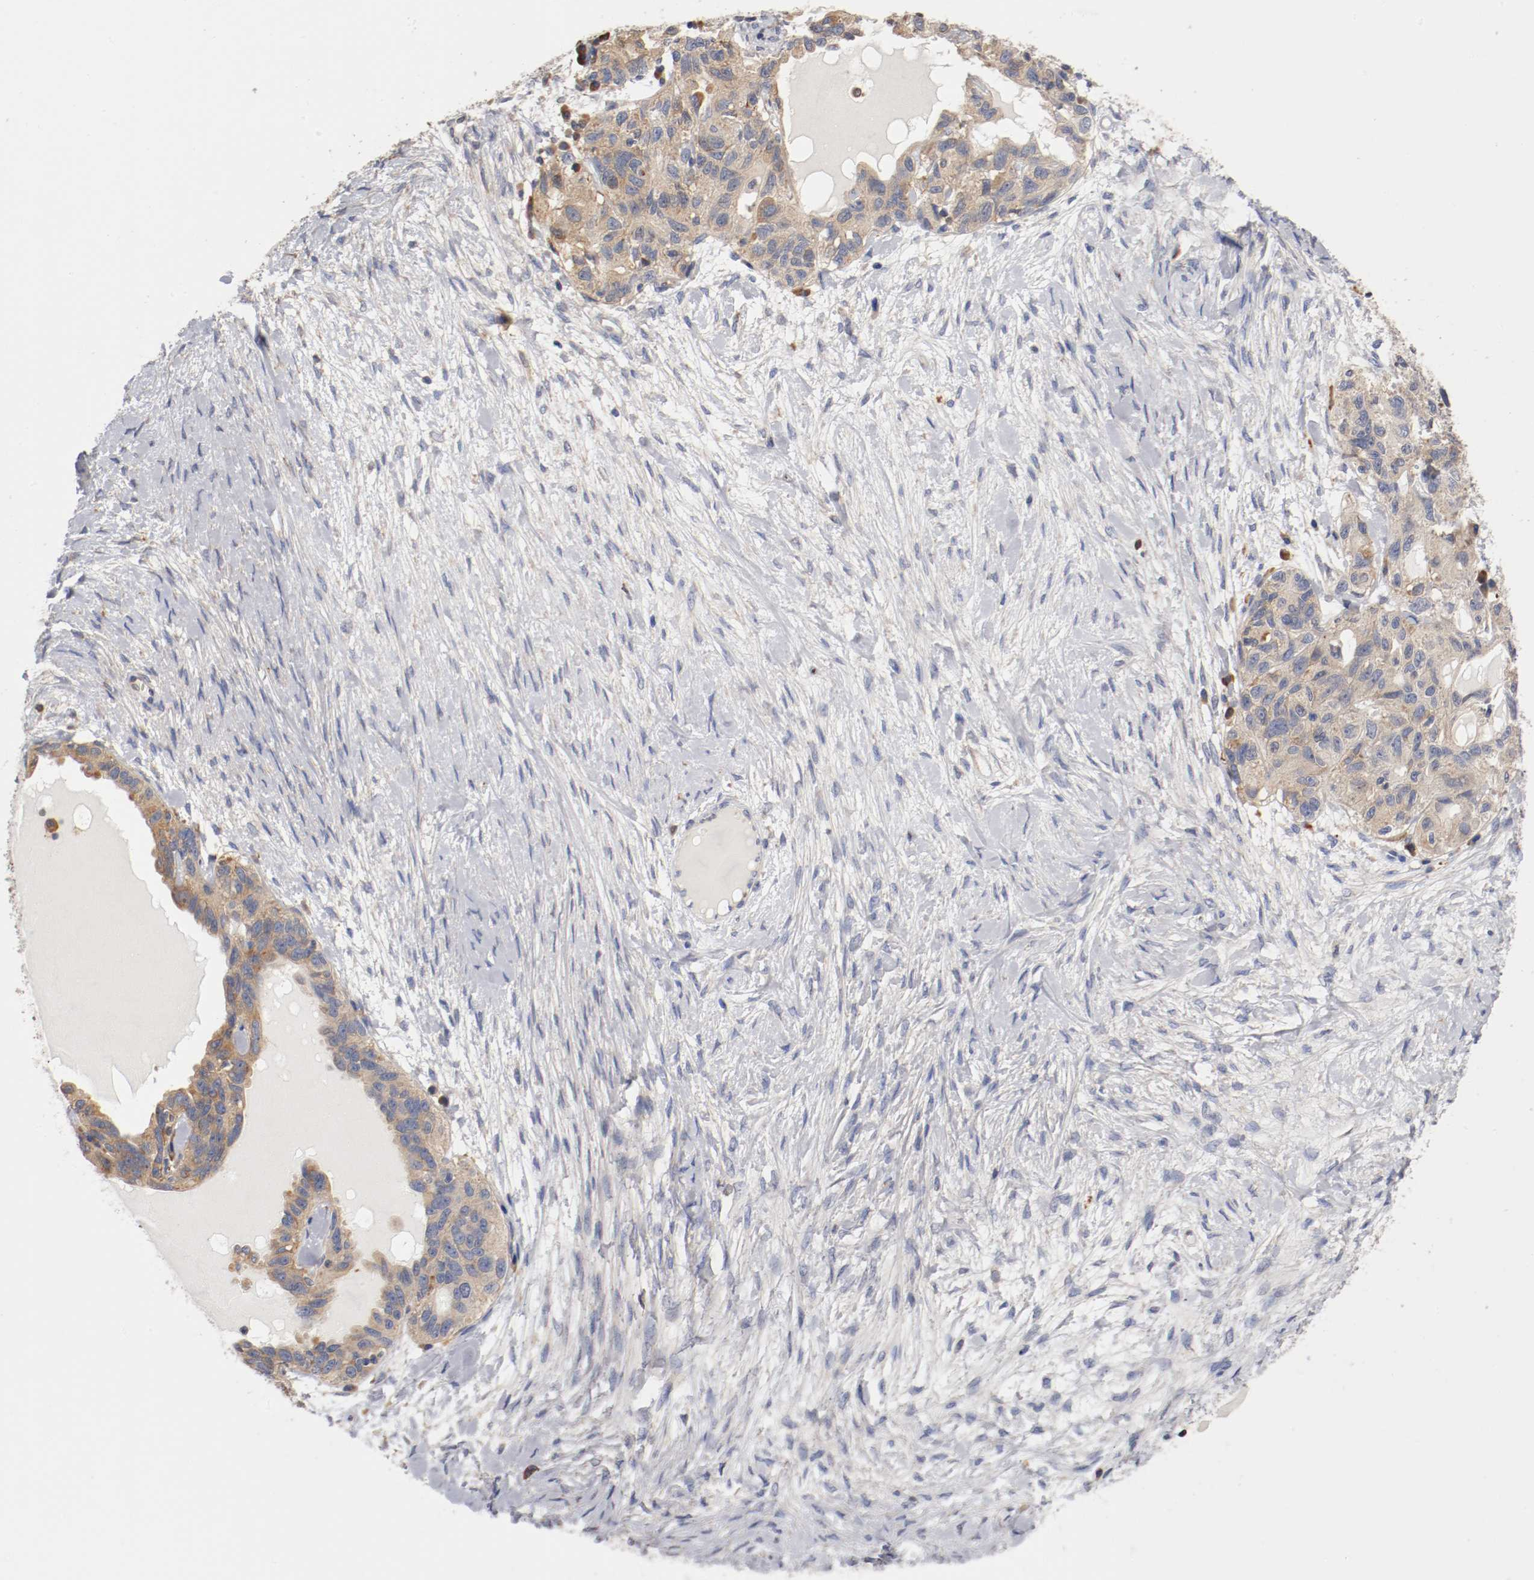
{"staining": {"intensity": "moderate", "quantity": ">75%", "location": "cytoplasmic/membranous"}, "tissue": "ovarian cancer", "cell_type": "Tumor cells", "image_type": "cancer", "snomed": [{"axis": "morphology", "description": "Cystadenocarcinoma, serous, NOS"}, {"axis": "topography", "description": "Ovary"}], "caption": "There is medium levels of moderate cytoplasmic/membranous staining in tumor cells of ovarian serous cystadenocarcinoma, as demonstrated by immunohistochemical staining (brown color).", "gene": "TNFSF13", "patient": {"sex": "female", "age": 82}}